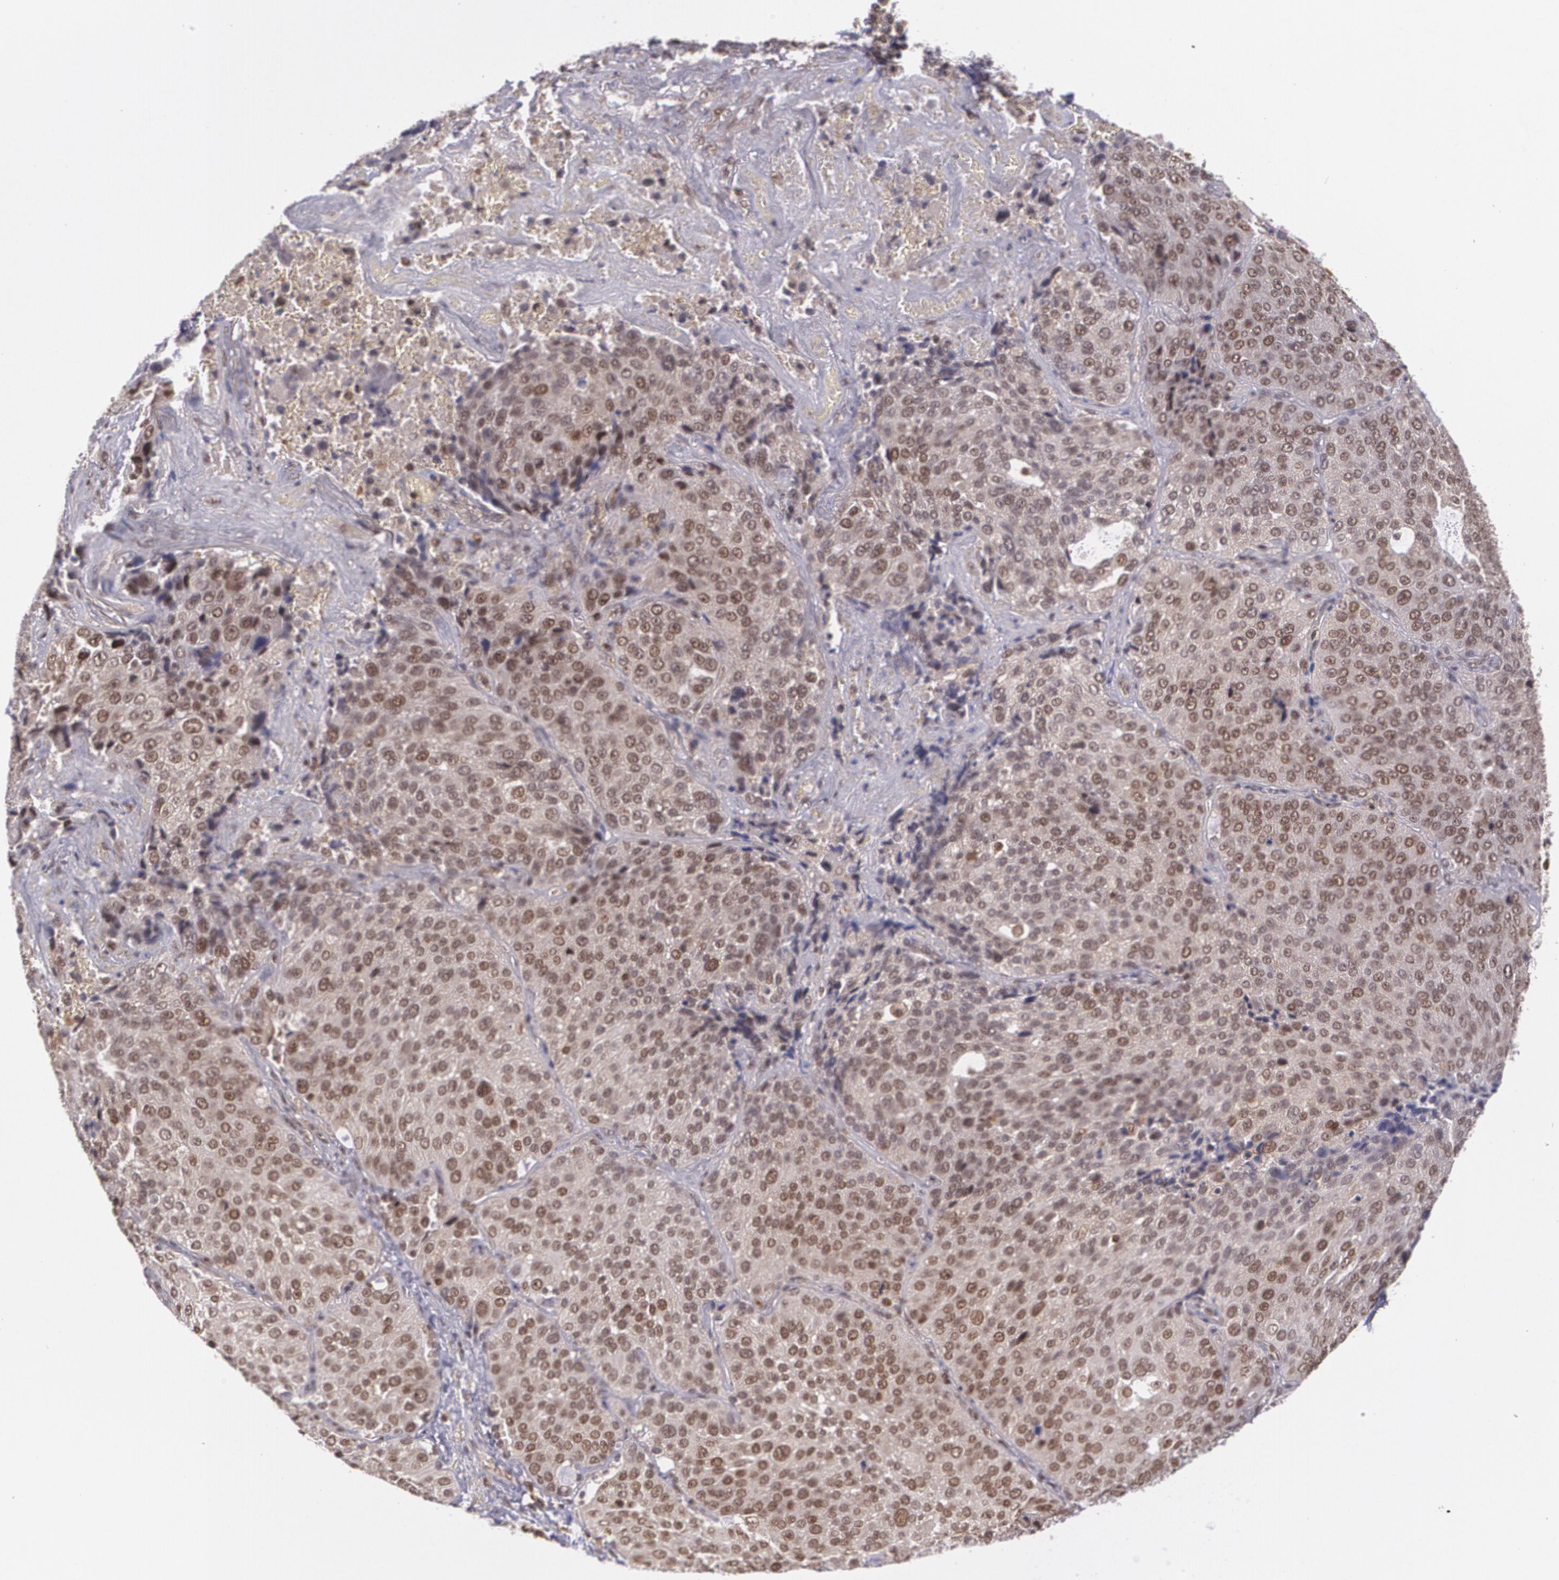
{"staining": {"intensity": "moderate", "quantity": "25%-75%", "location": "cytoplasmic/membranous,nuclear"}, "tissue": "lung cancer", "cell_type": "Tumor cells", "image_type": "cancer", "snomed": [{"axis": "morphology", "description": "Squamous cell carcinoma, NOS"}, {"axis": "topography", "description": "Lung"}], "caption": "A photomicrograph of human lung squamous cell carcinoma stained for a protein shows moderate cytoplasmic/membranous and nuclear brown staining in tumor cells.", "gene": "CUL2", "patient": {"sex": "male", "age": 54}}